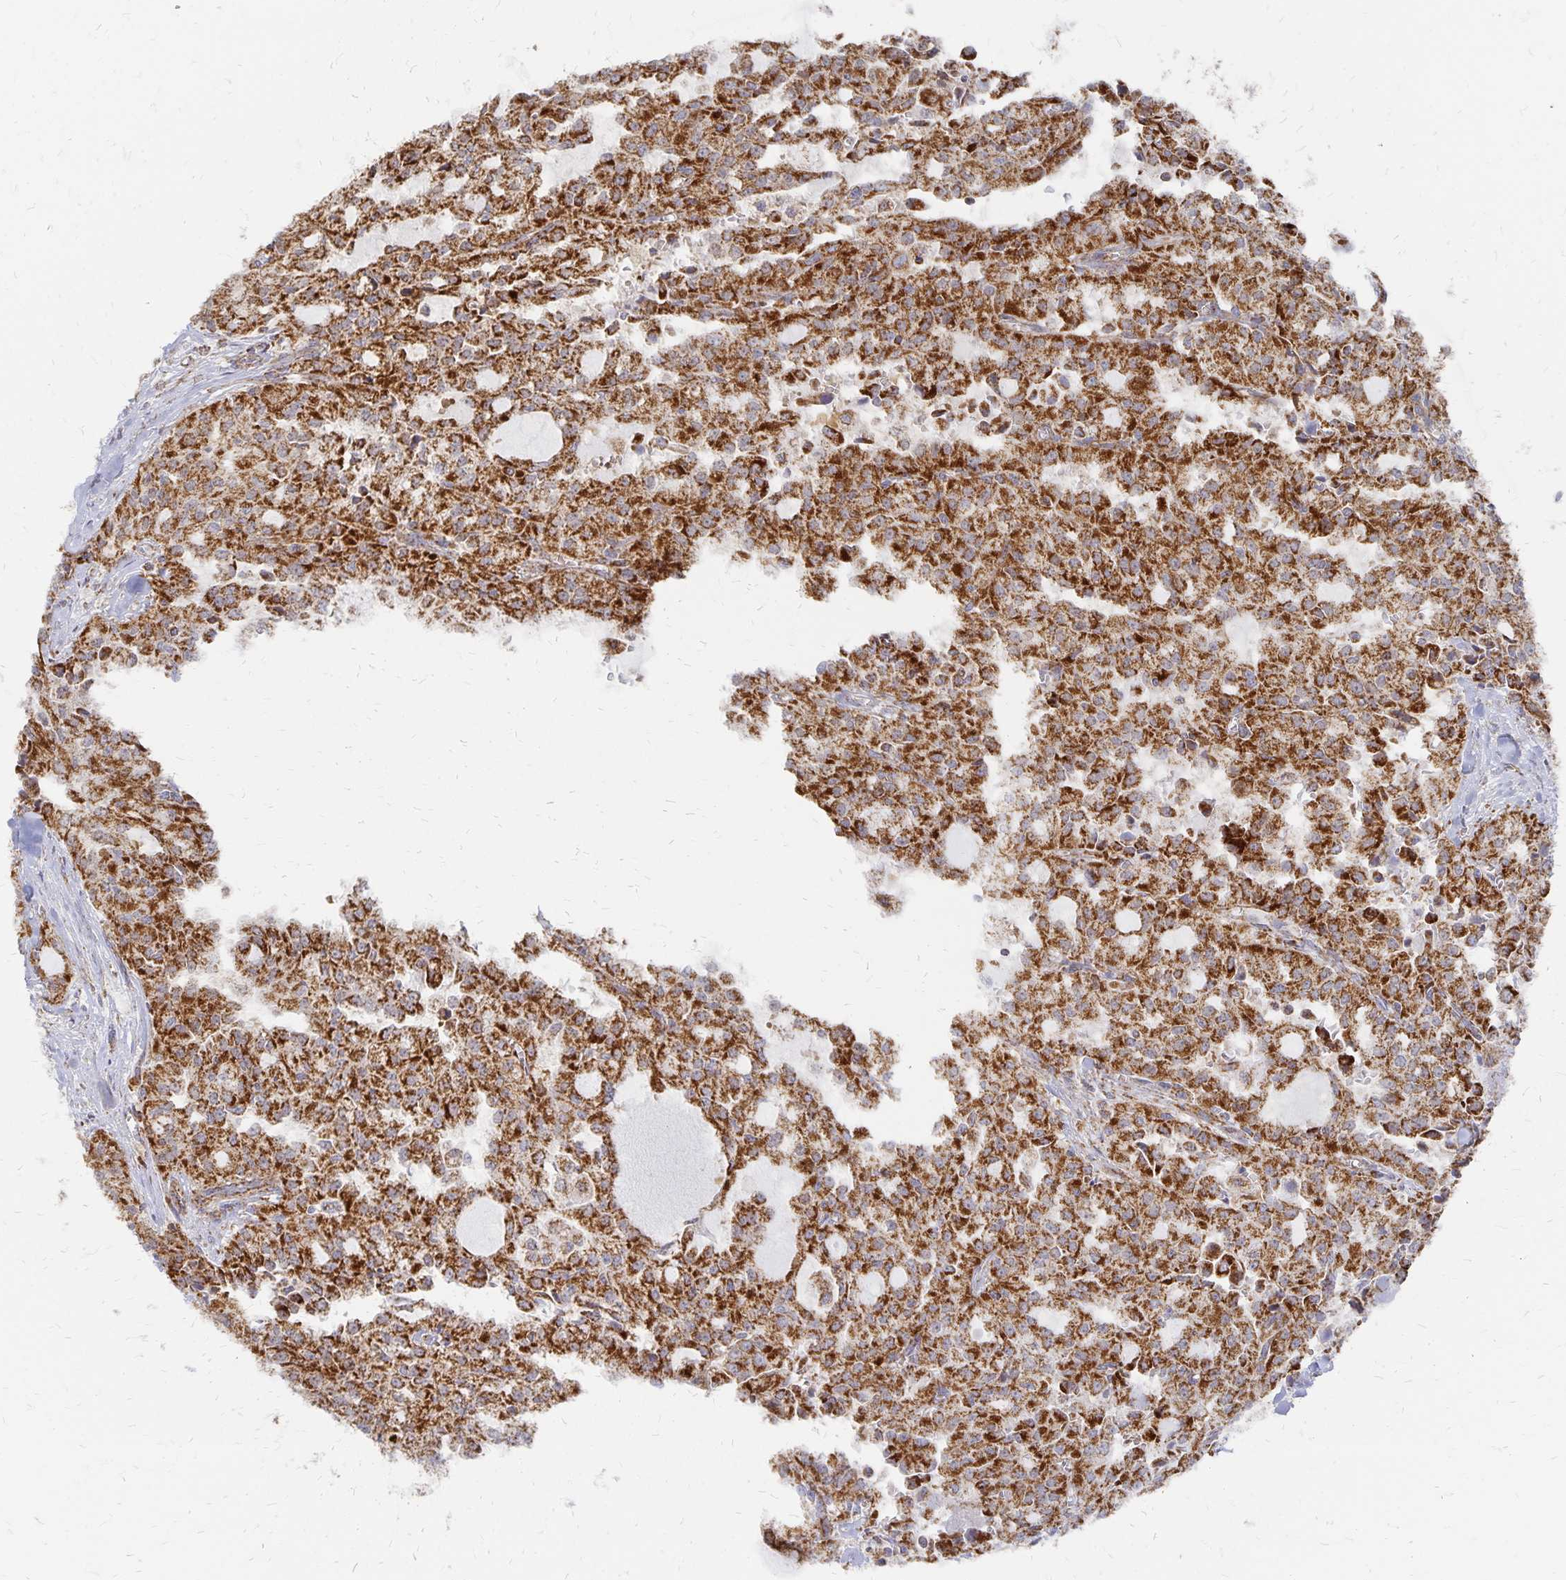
{"staining": {"intensity": "strong", "quantity": ">75%", "location": "cytoplasmic/membranous"}, "tissue": "head and neck cancer", "cell_type": "Tumor cells", "image_type": "cancer", "snomed": [{"axis": "morphology", "description": "Adenocarcinoma, NOS"}, {"axis": "topography", "description": "Head-Neck"}], "caption": "Human adenocarcinoma (head and neck) stained with a brown dye demonstrates strong cytoplasmic/membranous positive staining in about >75% of tumor cells.", "gene": "STOML2", "patient": {"sex": "male", "age": 64}}